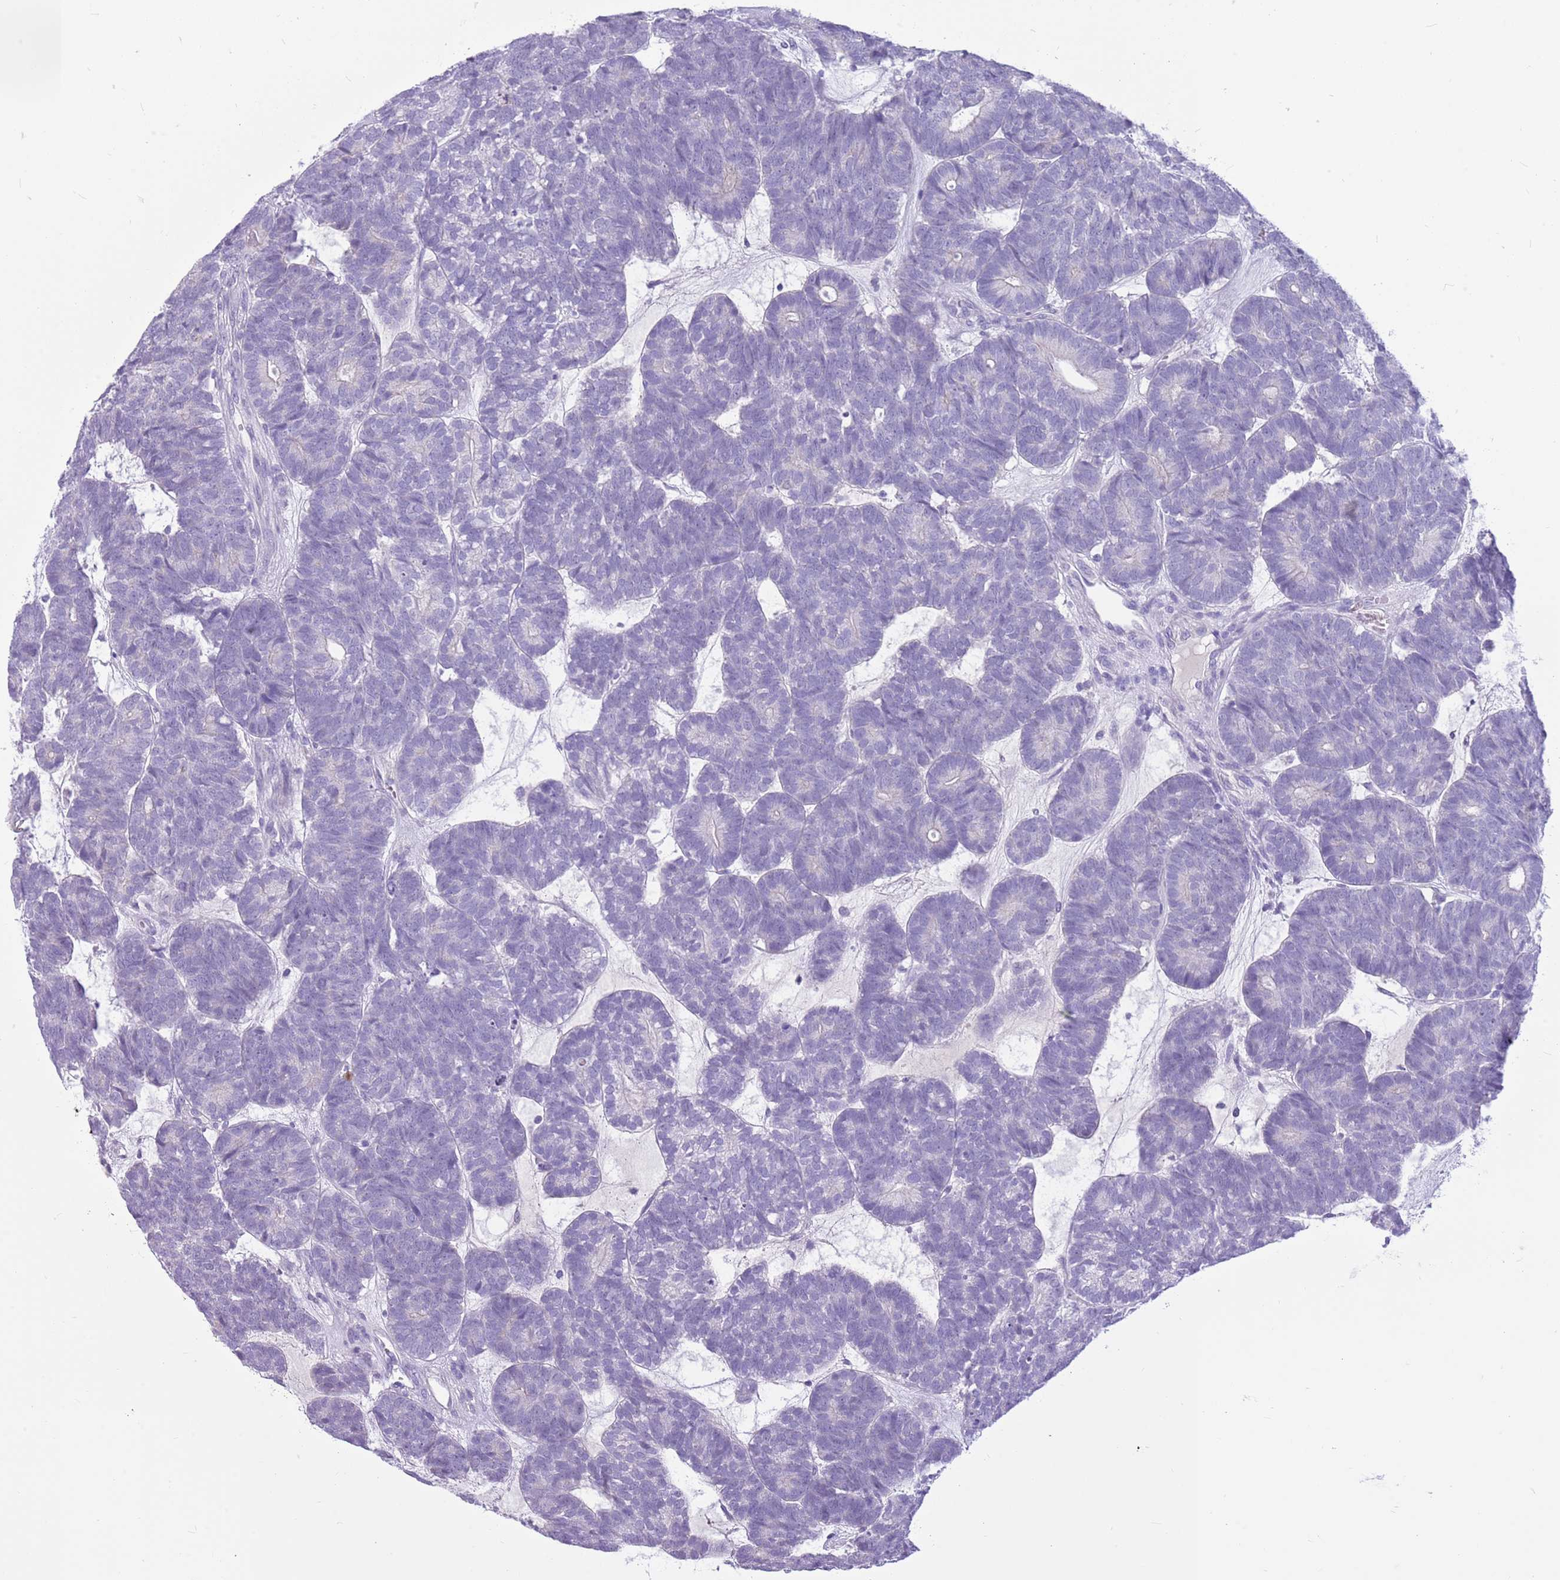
{"staining": {"intensity": "negative", "quantity": "none", "location": "none"}, "tissue": "head and neck cancer", "cell_type": "Tumor cells", "image_type": "cancer", "snomed": [{"axis": "morphology", "description": "Adenocarcinoma, NOS"}, {"axis": "topography", "description": "Head-Neck"}], "caption": "Micrograph shows no significant protein positivity in tumor cells of adenocarcinoma (head and neck).", "gene": "ZNF425", "patient": {"sex": "female", "age": 81}}